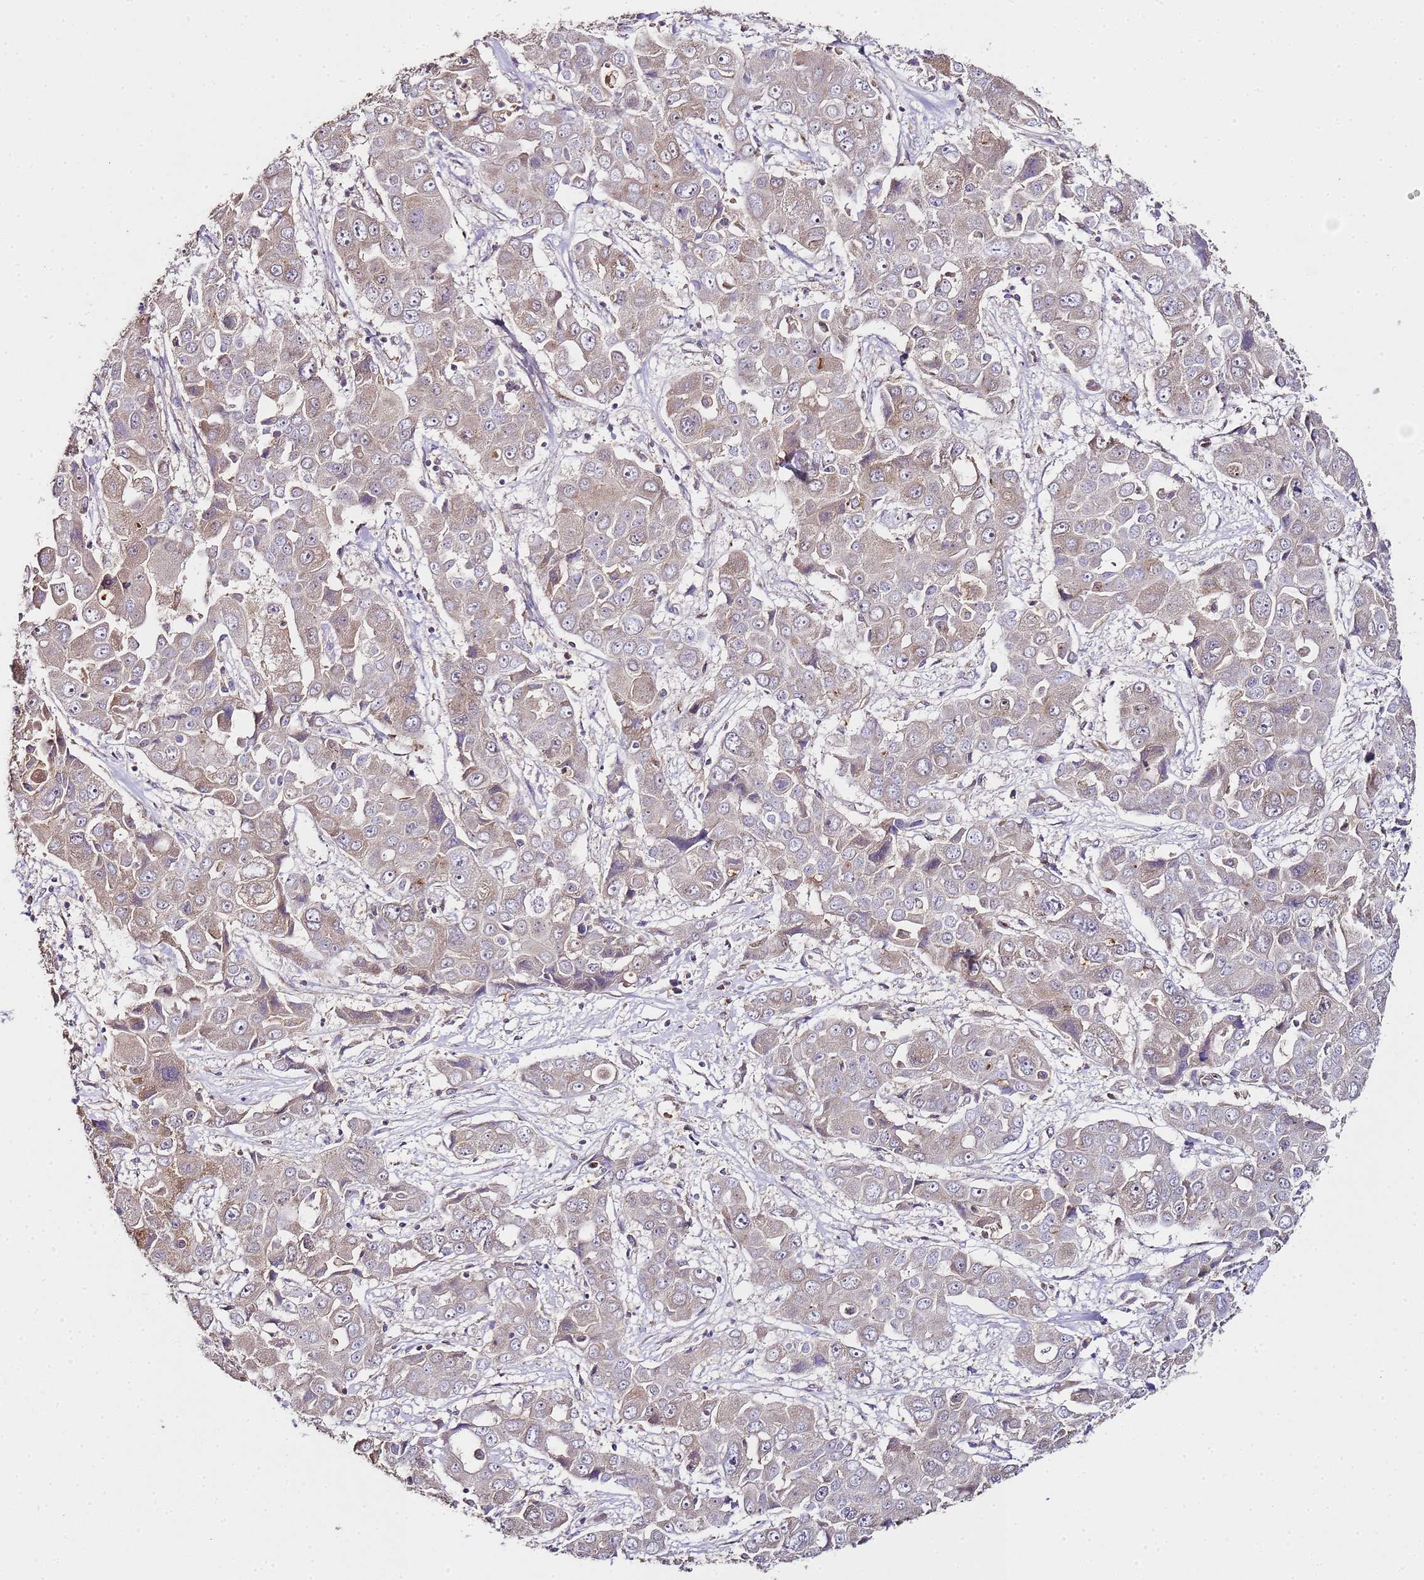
{"staining": {"intensity": "weak", "quantity": "<25%", "location": "cytoplasmic/membranous"}, "tissue": "liver cancer", "cell_type": "Tumor cells", "image_type": "cancer", "snomed": [{"axis": "morphology", "description": "Cholangiocarcinoma"}, {"axis": "topography", "description": "Liver"}], "caption": "Immunohistochemical staining of liver cancer shows no significant positivity in tumor cells.", "gene": "MRPL49", "patient": {"sex": "male", "age": 67}}